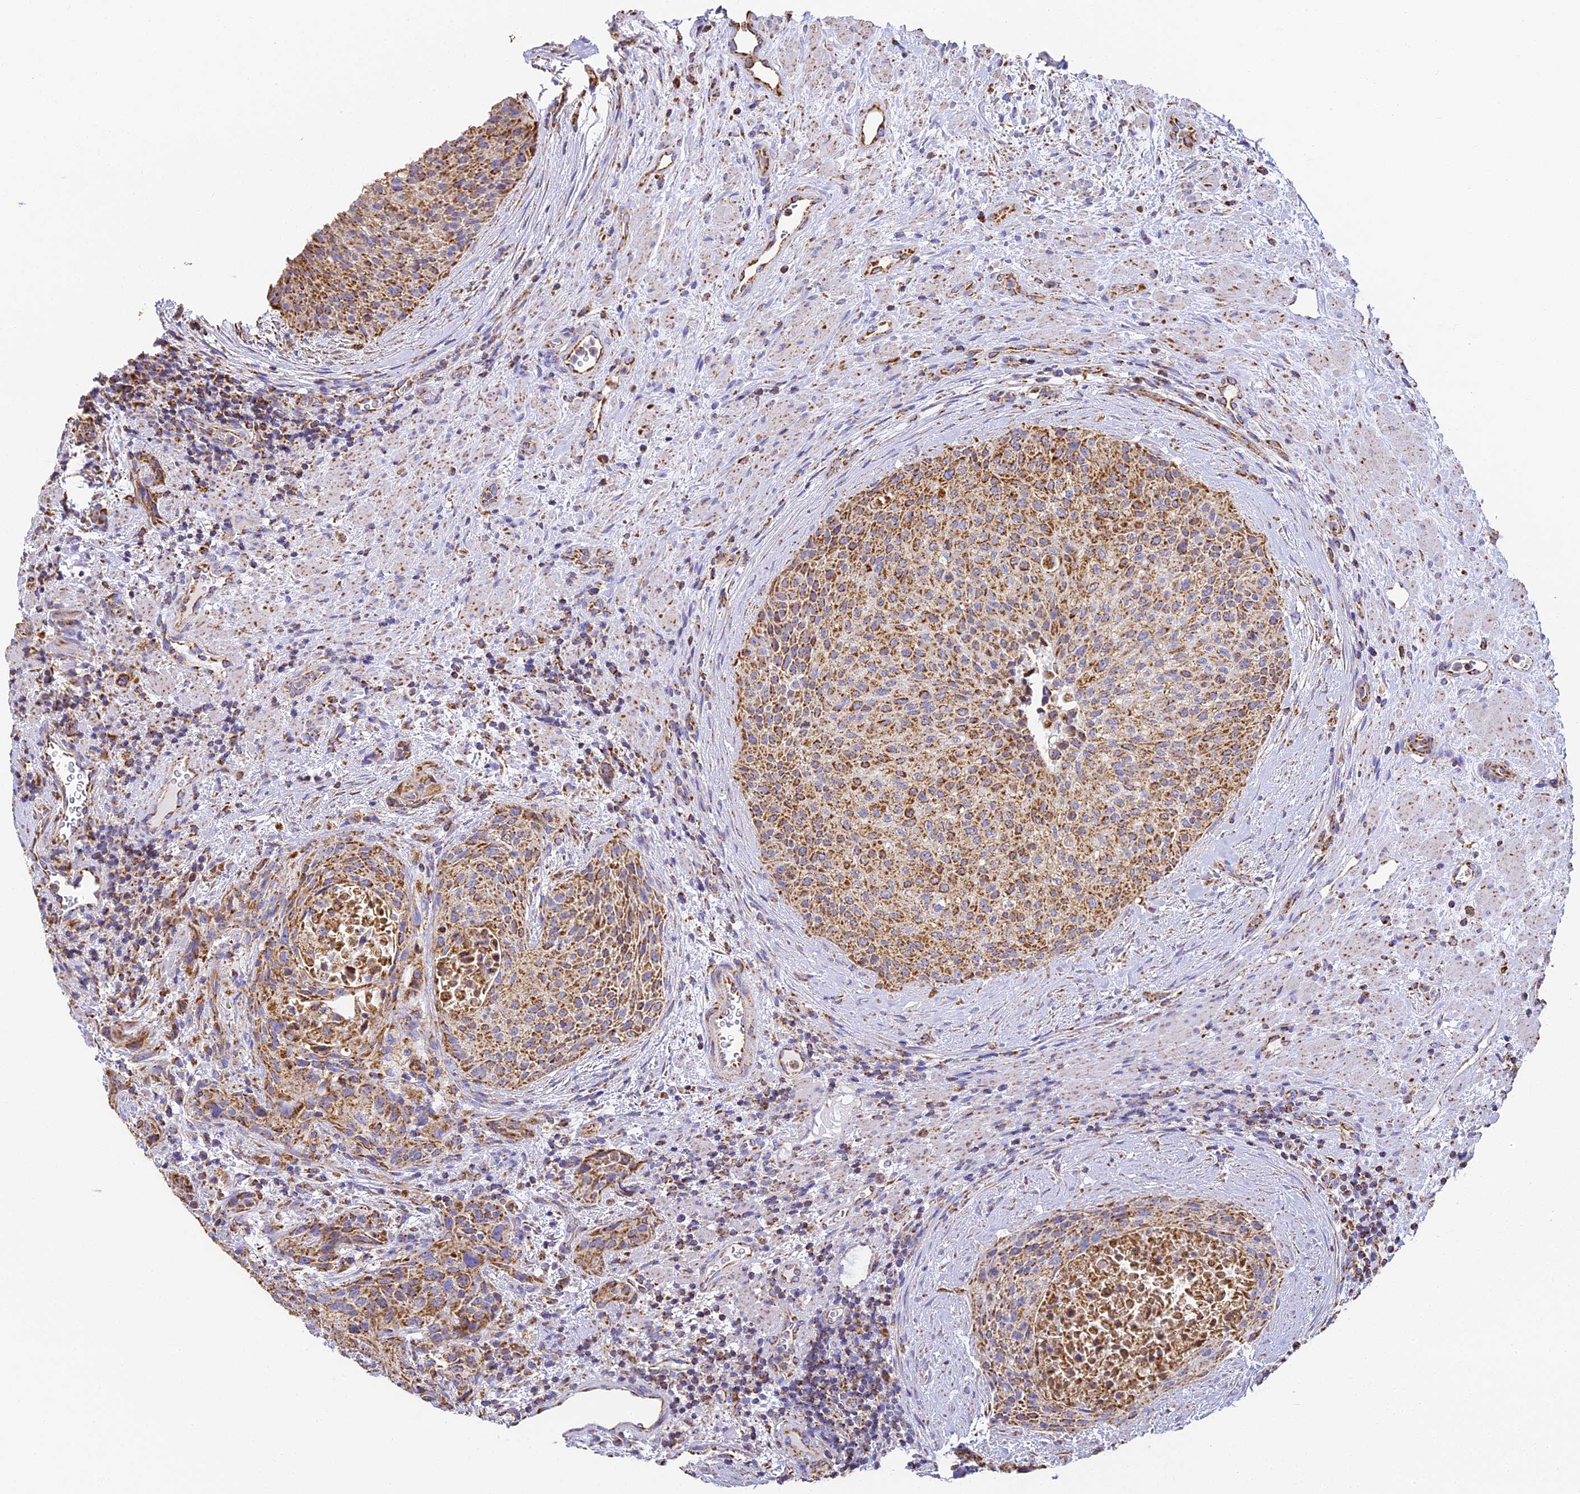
{"staining": {"intensity": "strong", "quantity": ">75%", "location": "cytoplasmic/membranous"}, "tissue": "urothelial cancer", "cell_type": "Tumor cells", "image_type": "cancer", "snomed": [{"axis": "morphology", "description": "Normal tissue, NOS"}, {"axis": "morphology", "description": "Urothelial carcinoma, NOS"}, {"axis": "topography", "description": "Urinary bladder"}, {"axis": "topography", "description": "Peripheral nerve tissue"}], "caption": "IHC staining of transitional cell carcinoma, which exhibits high levels of strong cytoplasmic/membranous staining in about >75% of tumor cells indicating strong cytoplasmic/membranous protein expression. The staining was performed using DAB (brown) for protein detection and nuclei were counterstained in hematoxylin (blue).", "gene": "COX6C", "patient": {"sex": "male", "age": 35}}